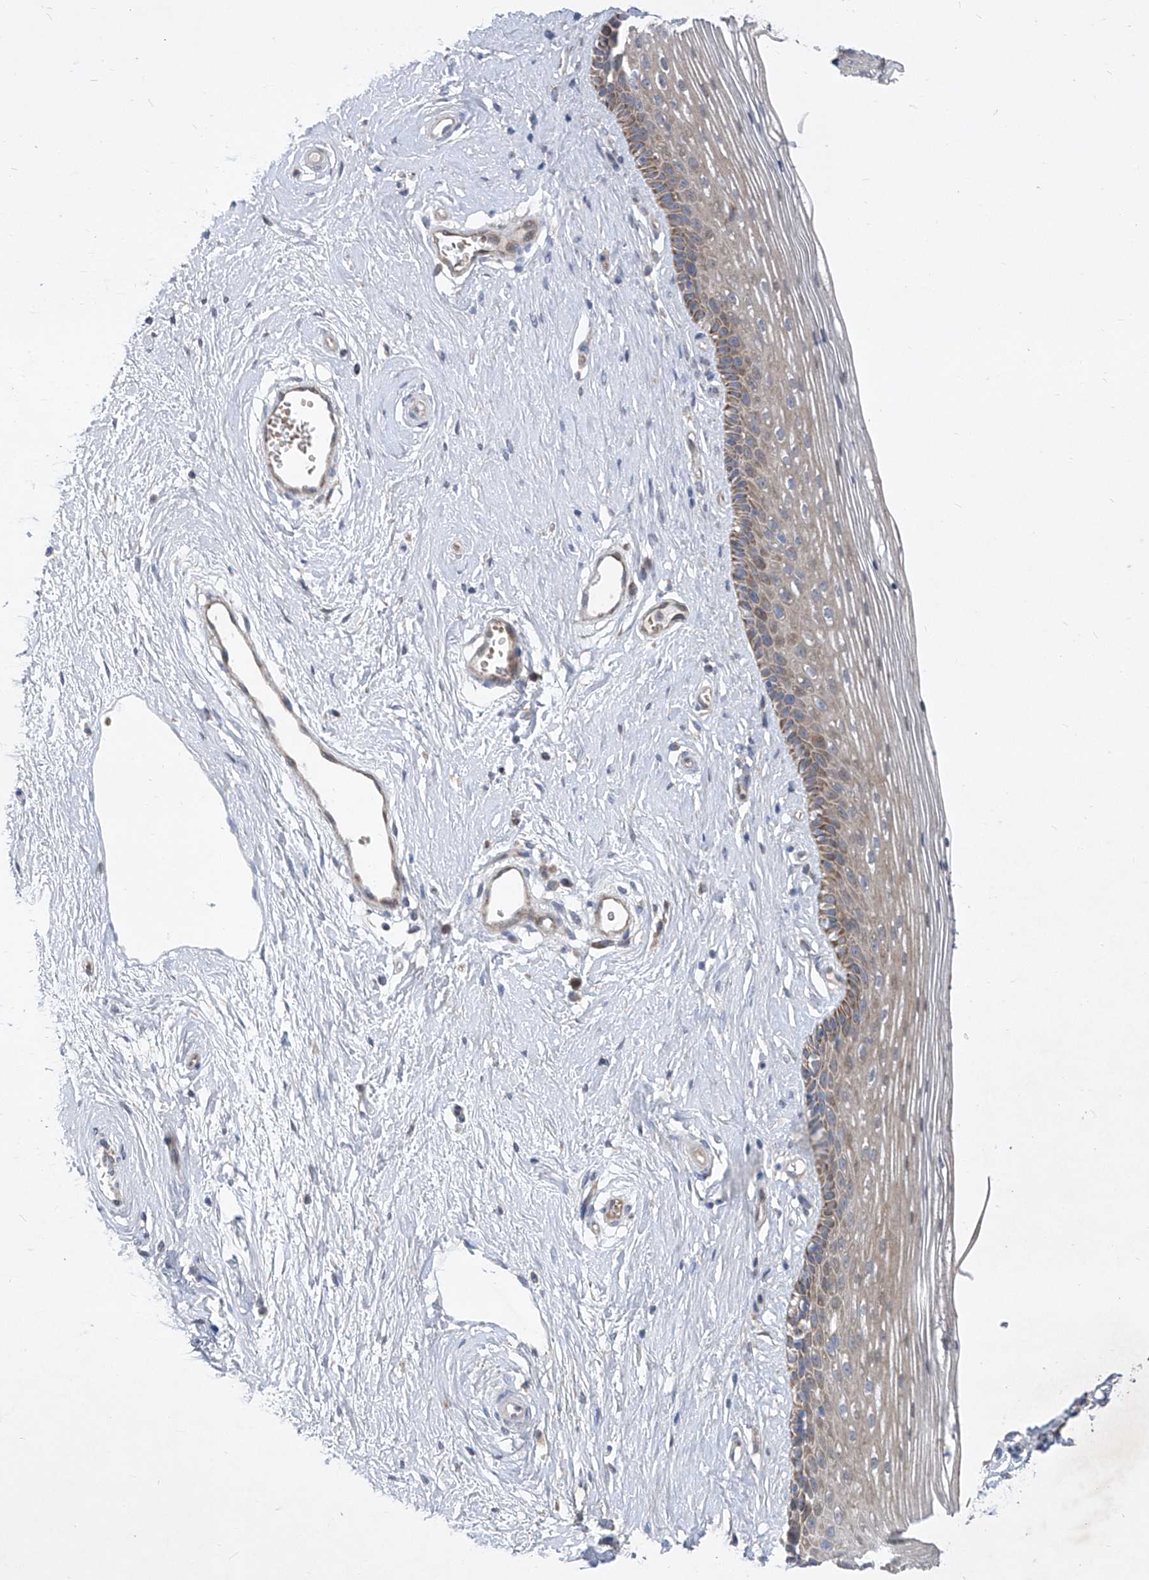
{"staining": {"intensity": "moderate", "quantity": "<25%", "location": "cytoplasmic/membranous"}, "tissue": "vagina", "cell_type": "Squamous epithelial cells", "image_type": "normal", "snomed": [{"axis": "morphology", "description": "Normal tissue, NOS"}, {"axis": "topography", "description": "Vagina"}], "caption": "An IHC photomicrograph of benign tissue is shown. Protein staining in brown labels moderate cytoplasmic/membranous positivity in vagina within squamous epithelial cells.", "gene": "COQ3", "patient": {"sex": "female", "age": 46}}